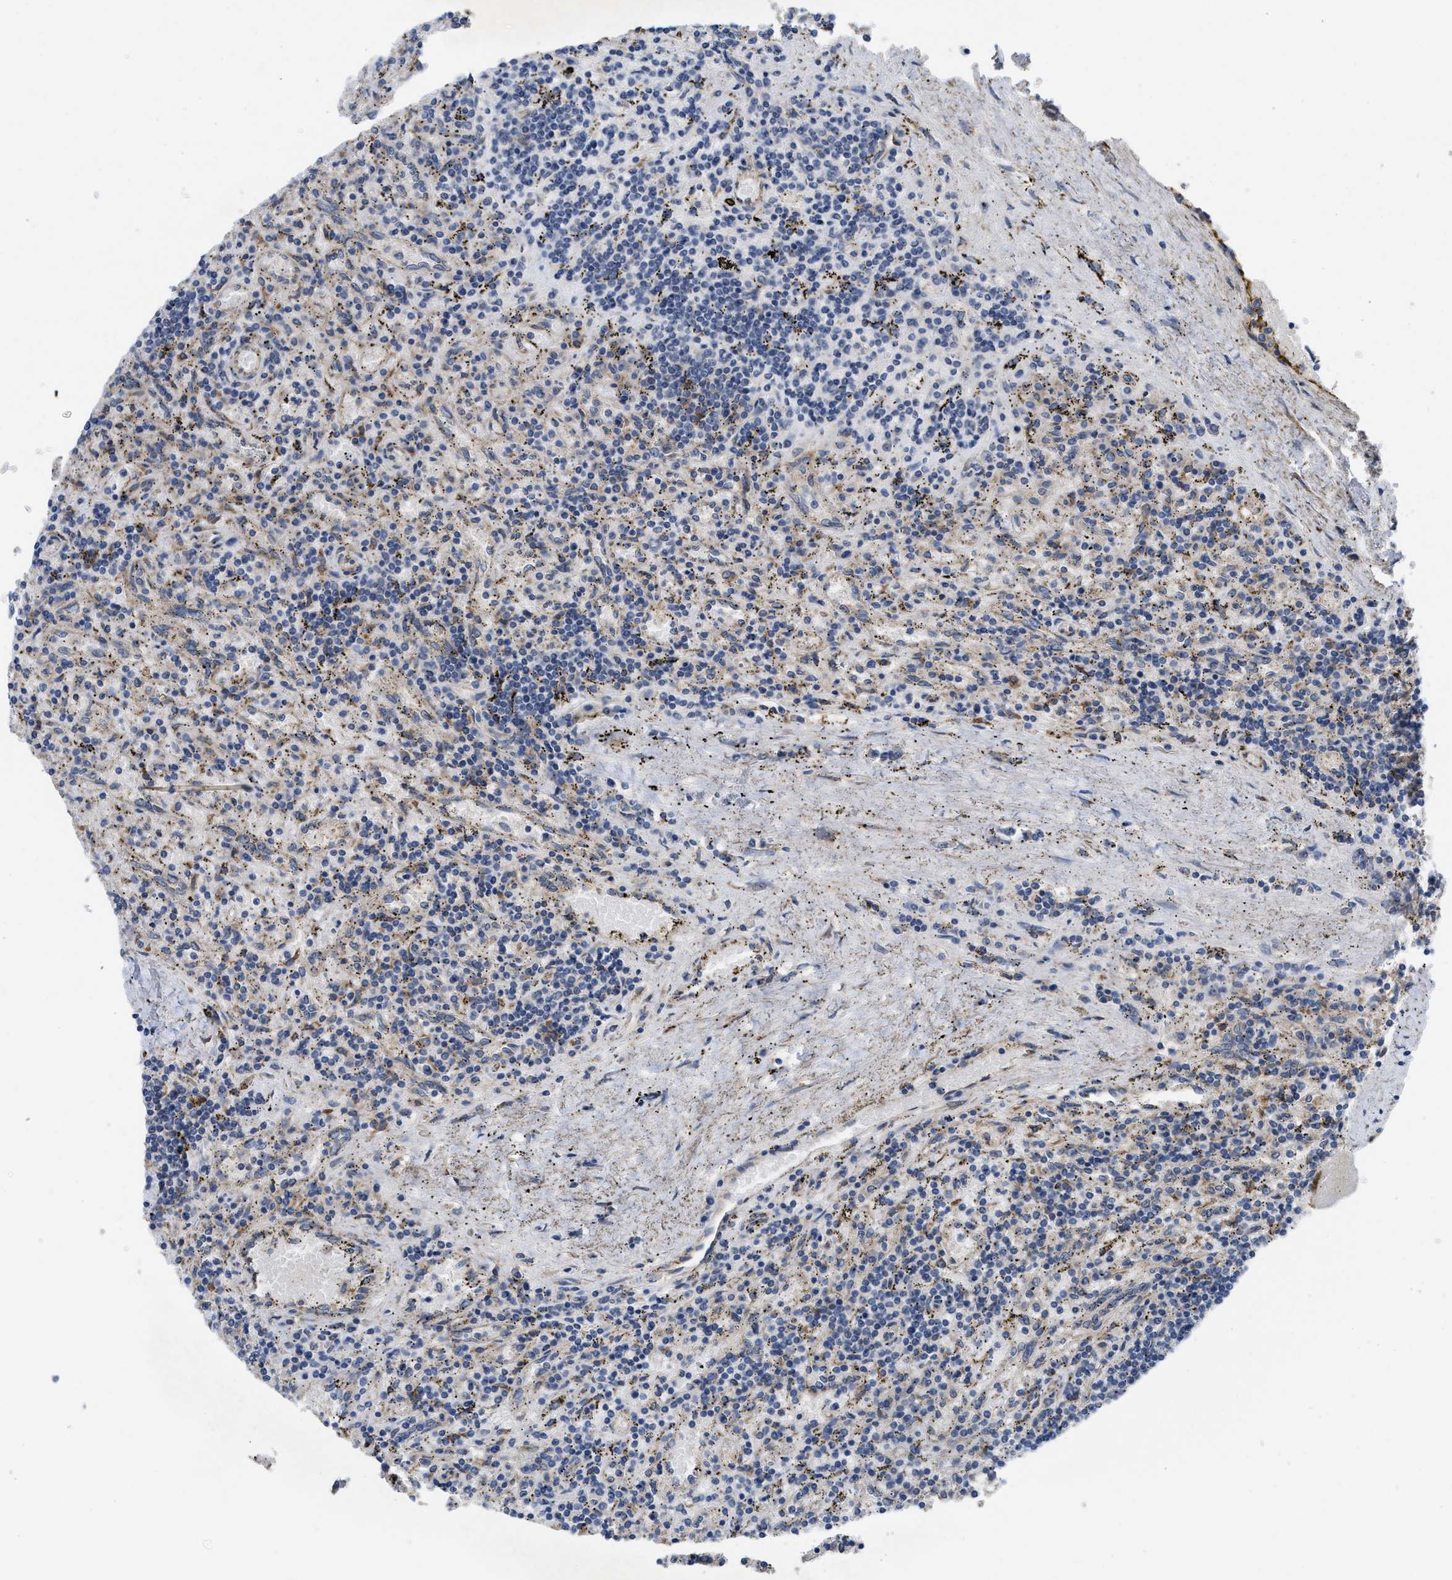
{"staining": {"intensity": "weak", "quantity": "<25%", "location": "cytoplasmic/membranous"}, "tissue": "lymphoma", "cell_type": "Tumor cells", "image_type": "cancer", "snomed": [{"axis": "morphology", "description": "Malignant lymphoma, non-Hodgkin's type, Low grade"}, {"axis": "topography", "description": "Spleen"}], "caption": "A micrograph of human lymphoma is negative for staining in tumor cells.", "gene": "EOGT", "patient": {"sex": "male", "age": 76}}